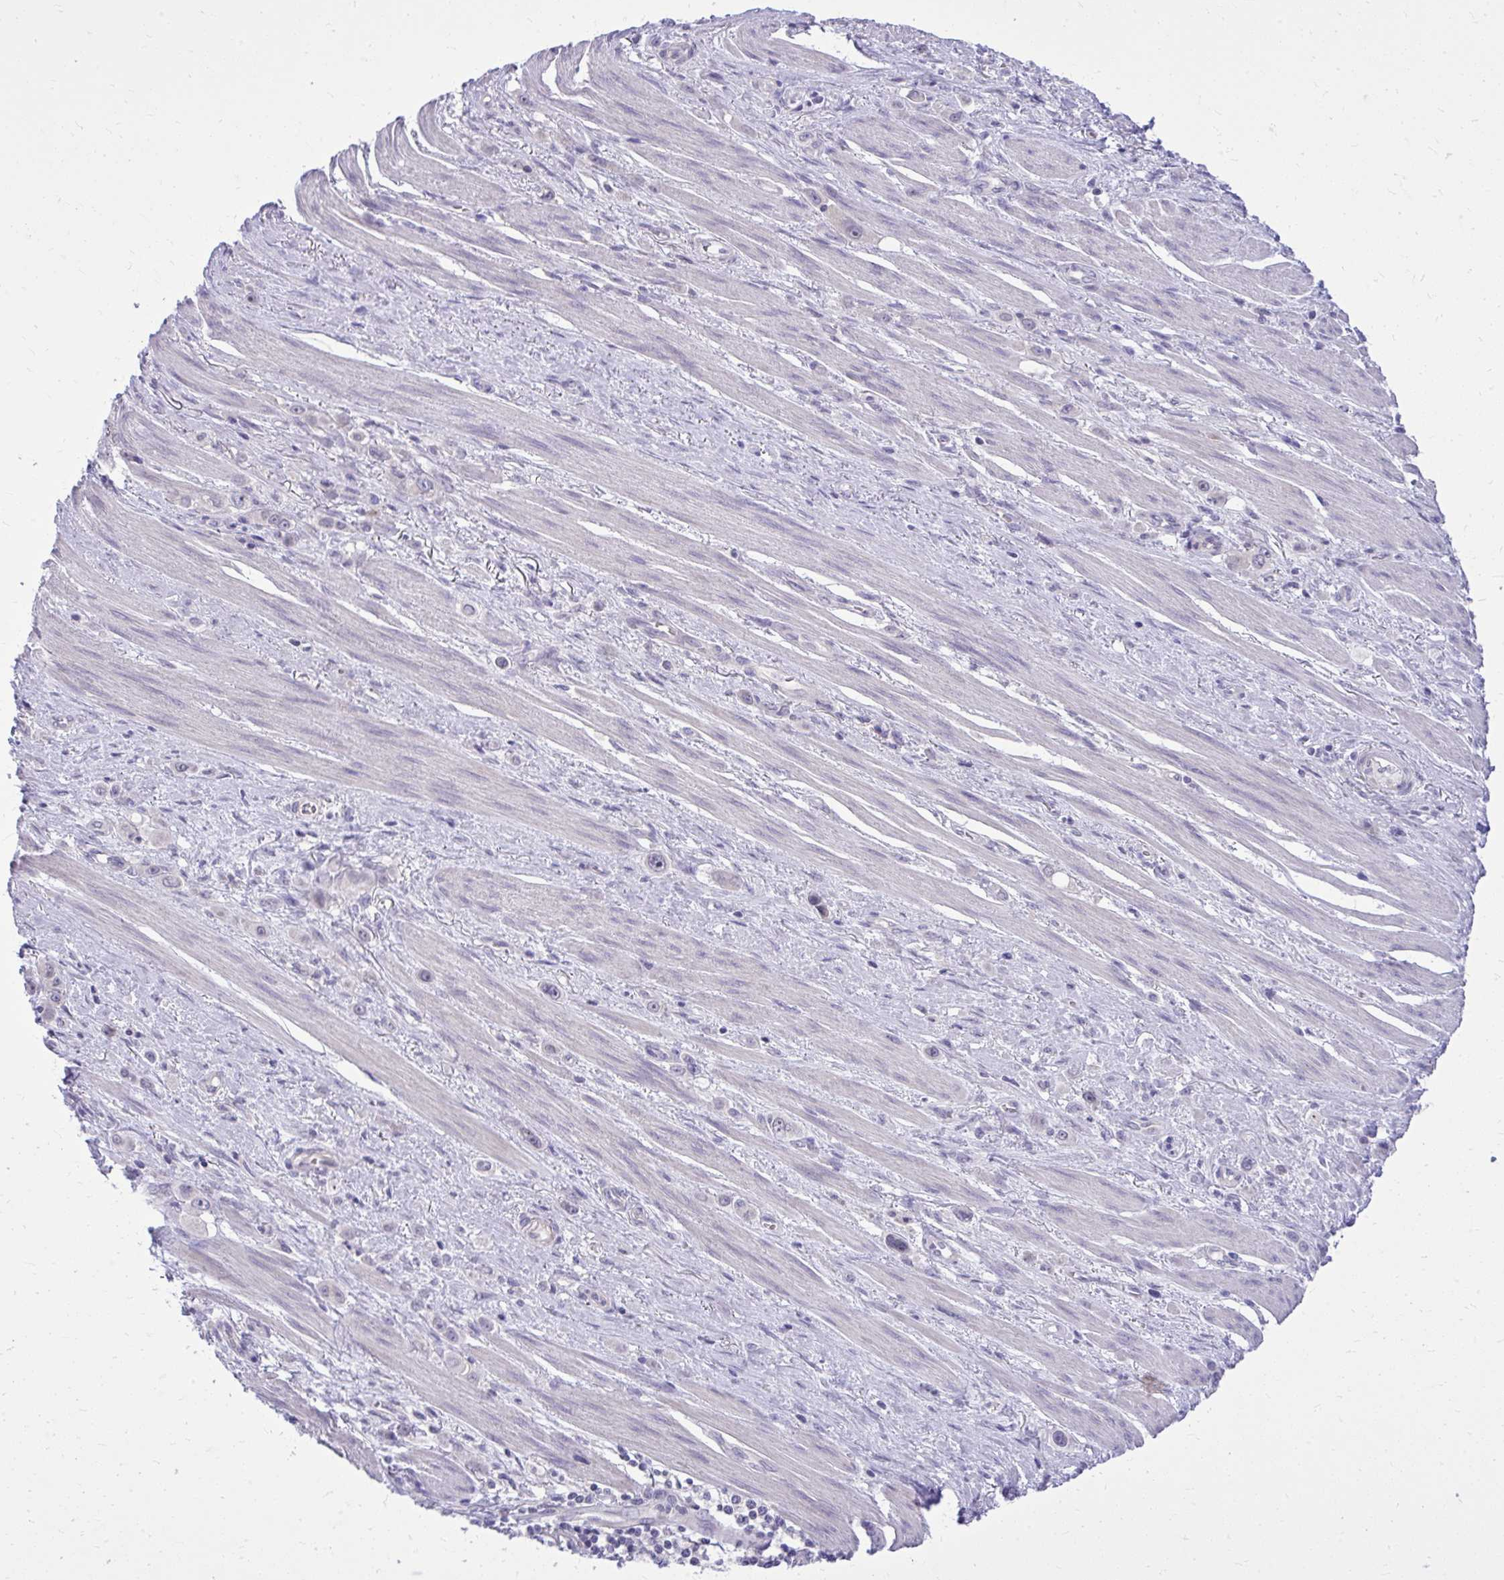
{"staining": {"intensity": "negative", "quantity": "none", "location": "none"}, "tissue": "stomach cancer", "cell_type": "Tumor cells", "image_type": "cancer", "snomed": [{"axis": "morphology", "description": "Adenocarcinoma, NOS"}, {"axis": "topography", "description": "Stomach, upper"}], "caption": "Stomach adenocarcinoma stained for a protein using immunohistochemistry (IHC) displays no expression tumor cells.", "gene": "DPY19L1", "patient": {"sex": "male", "age": 75}}